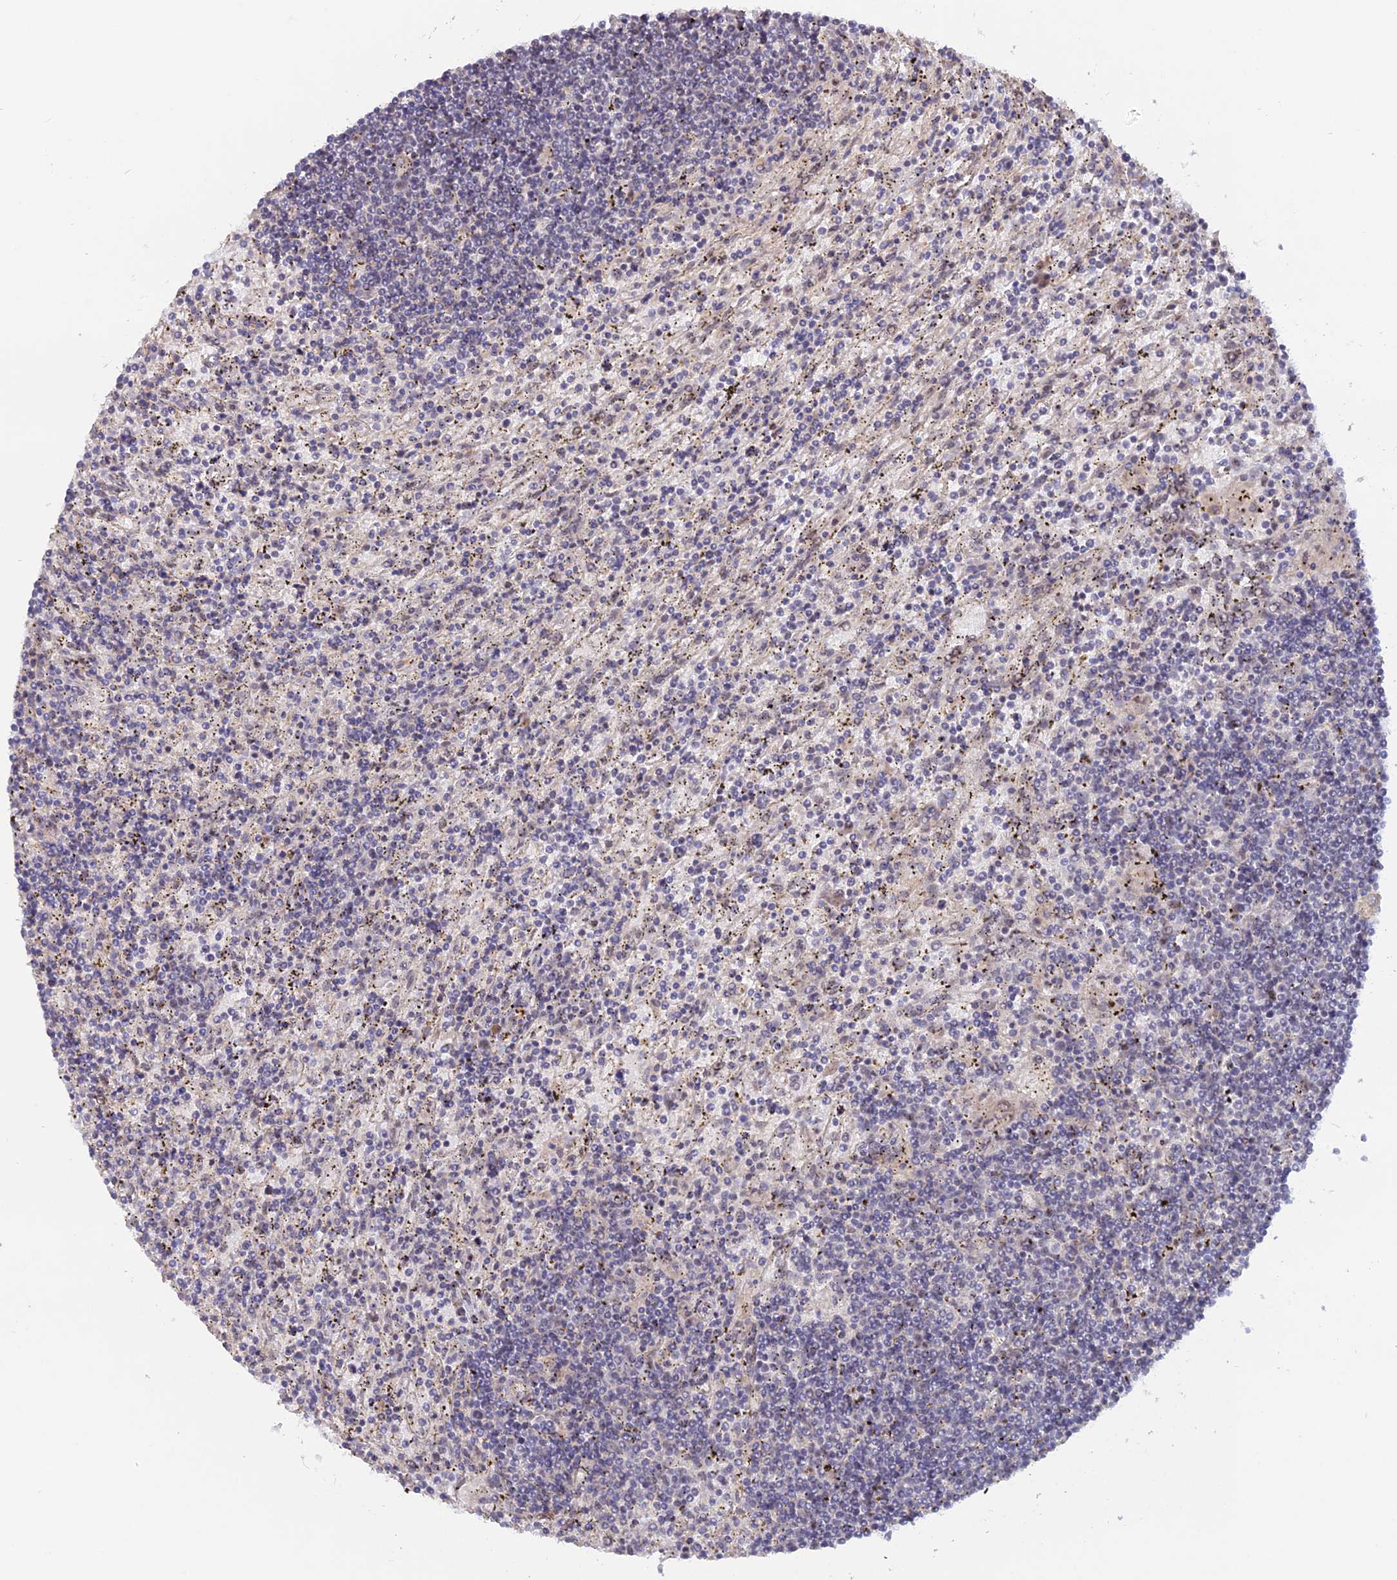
{"staining": {"intensity": "negative", "quantity": "none", "location": "none"}, "tissue": "lymphoma", "cell_type": "Tumor cells", "image_type": "cancer", "snomed": [{"axis": "morphology", "description": "Malignant lymphoma, non-Hodgkin's type, Low grade"}, {"axis": "topography", "description": "Spleen"}], "caption": "Tumor cells are negative for protein expression in human malignant lymphoma, non-Hodgkin's type (low-grade).", "gene": "CCDC154", "patient": {"sex": "male", "age": 76}}